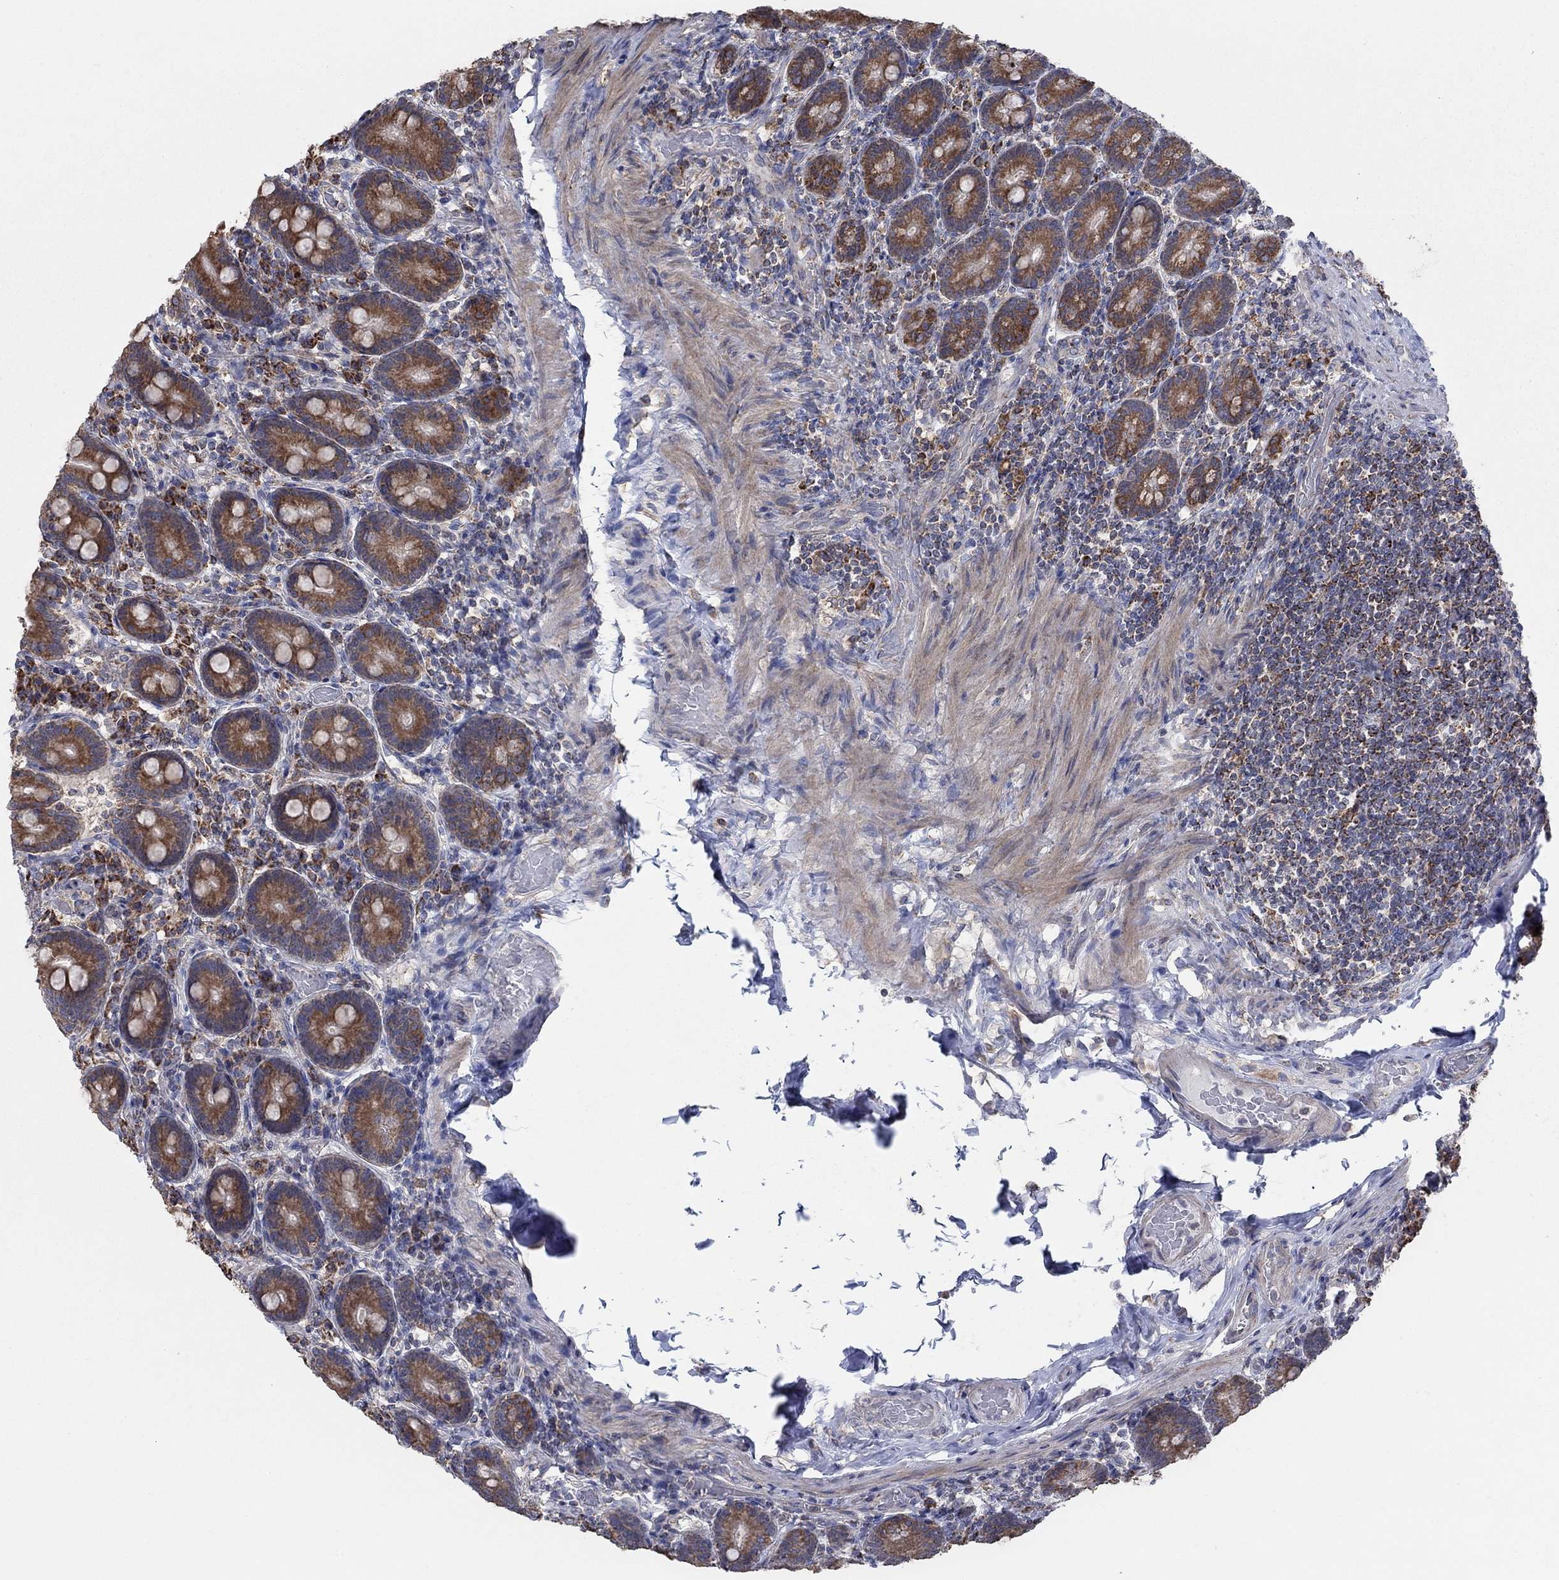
{"staining": {"intensity": "moderate", "quantity": ">75%", "location": "cytoplasmic/membranous"}, "tissue": "small intestine", "cell_type": "Glandular cells", "image_type": "normal", "snomed": [{"axis": "morphology", "description": "Normal tissue, NOS"}, {"axis": "topography", "description": "Small intestine"}], "caption": "About >75% of glandular cells in unremarkable small intestine display moderate cytoplasmic/membranous protein expression as visualized by brown immunohistochemical staining.", "gene": "NCEH1", "patient": {"sex": "male", "age": 66}}